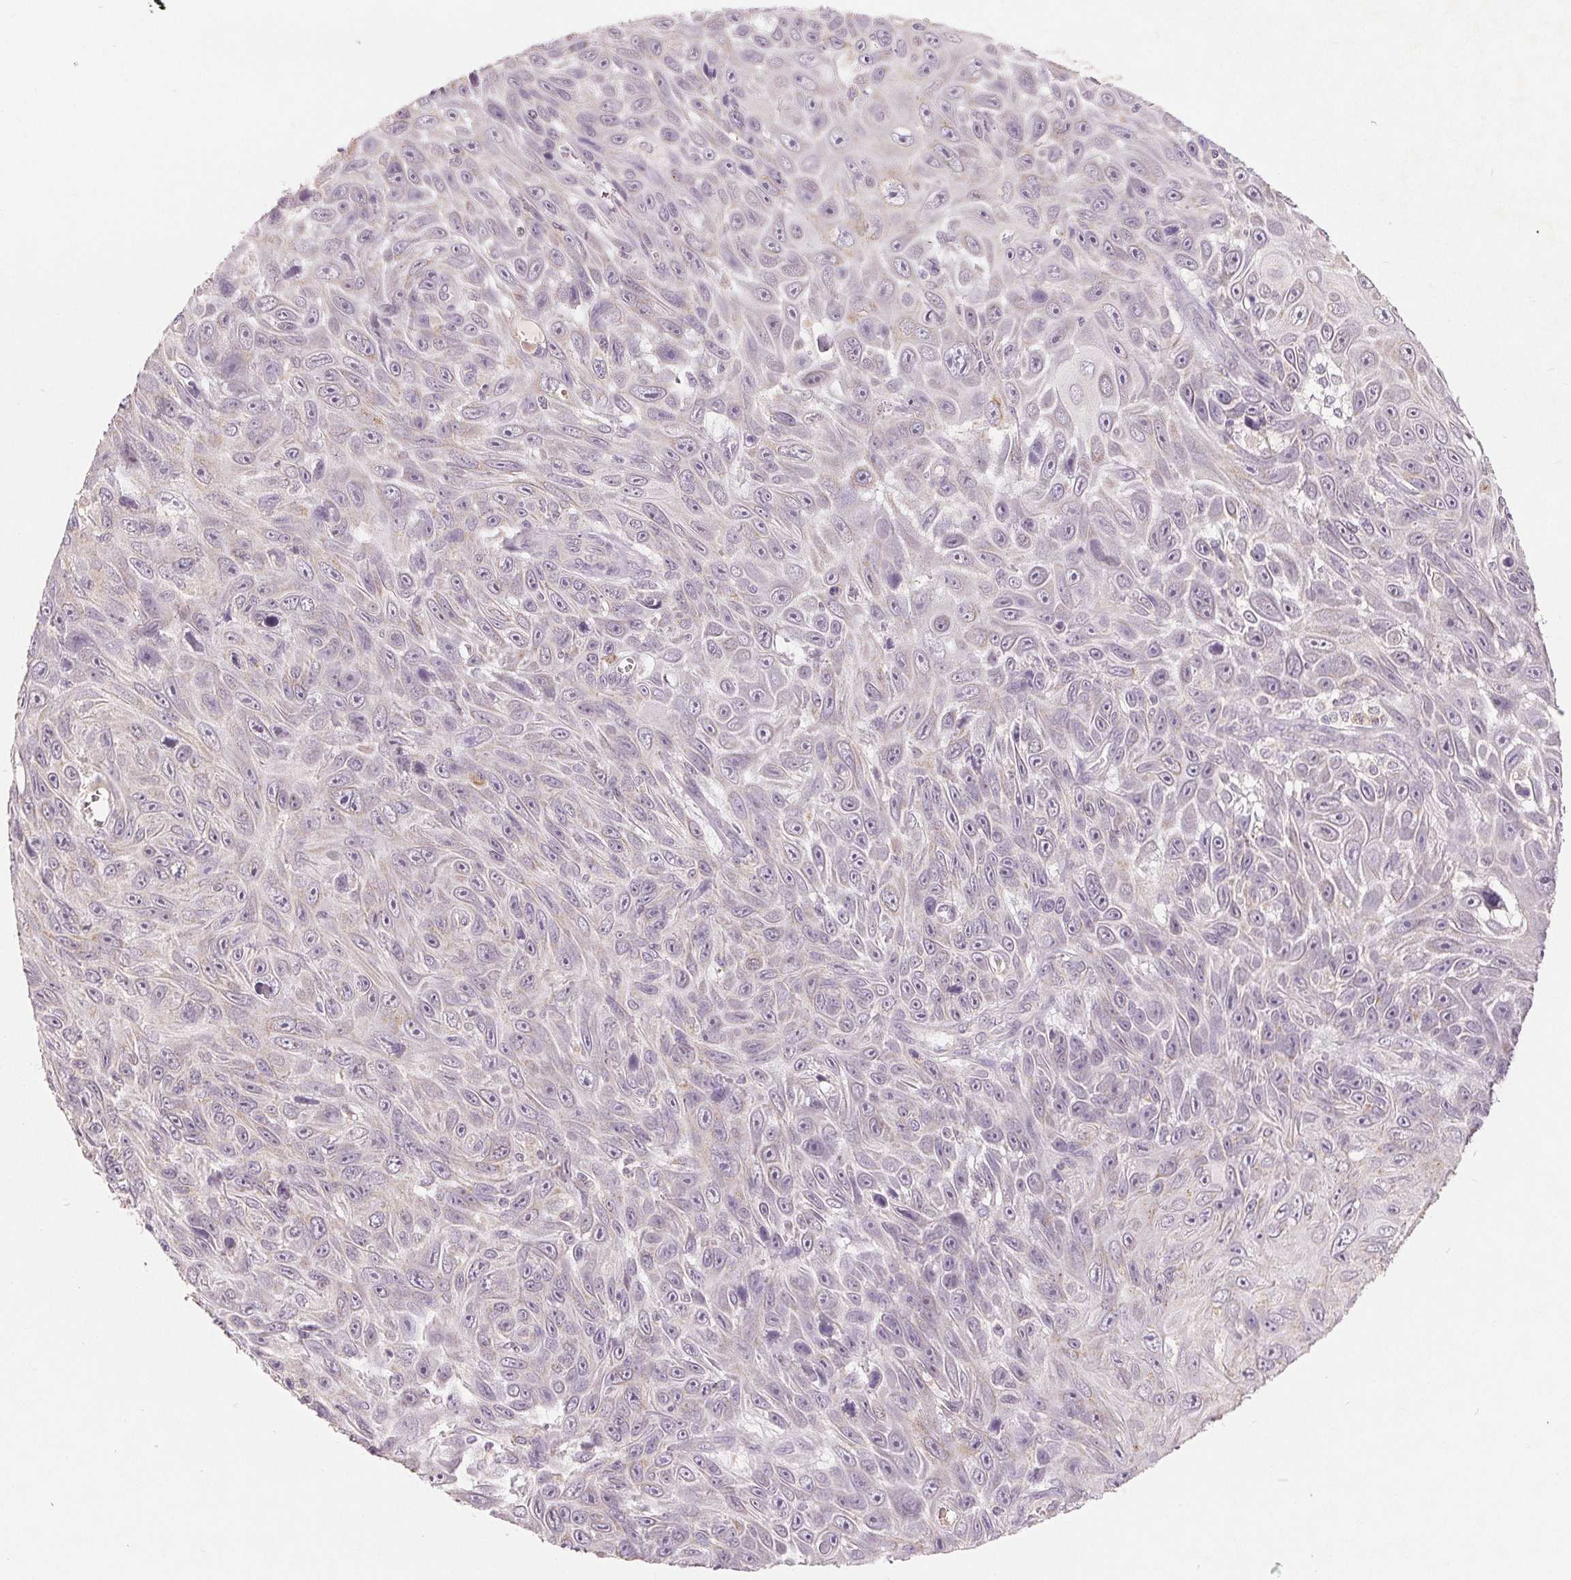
{"staining": {"intensity": "negative", "quantity": "none", "location": "none"}, "tissue": "skin cancer", "cell_type": "Tumor cells", "image_type": "cancer", "snomed": [{"axis": "morphology", "description": "Squamous cell carcinoma, NOS"}, {"axis": "topography", "description": "Skin"}], "caption": "DAB immunohistochemical staining of human skin cancer (squamous cell carcinoma) shows no significant staining in tumor cells.", "gene": "GHITM", "patient": {"sex": "male", "age": 82}}